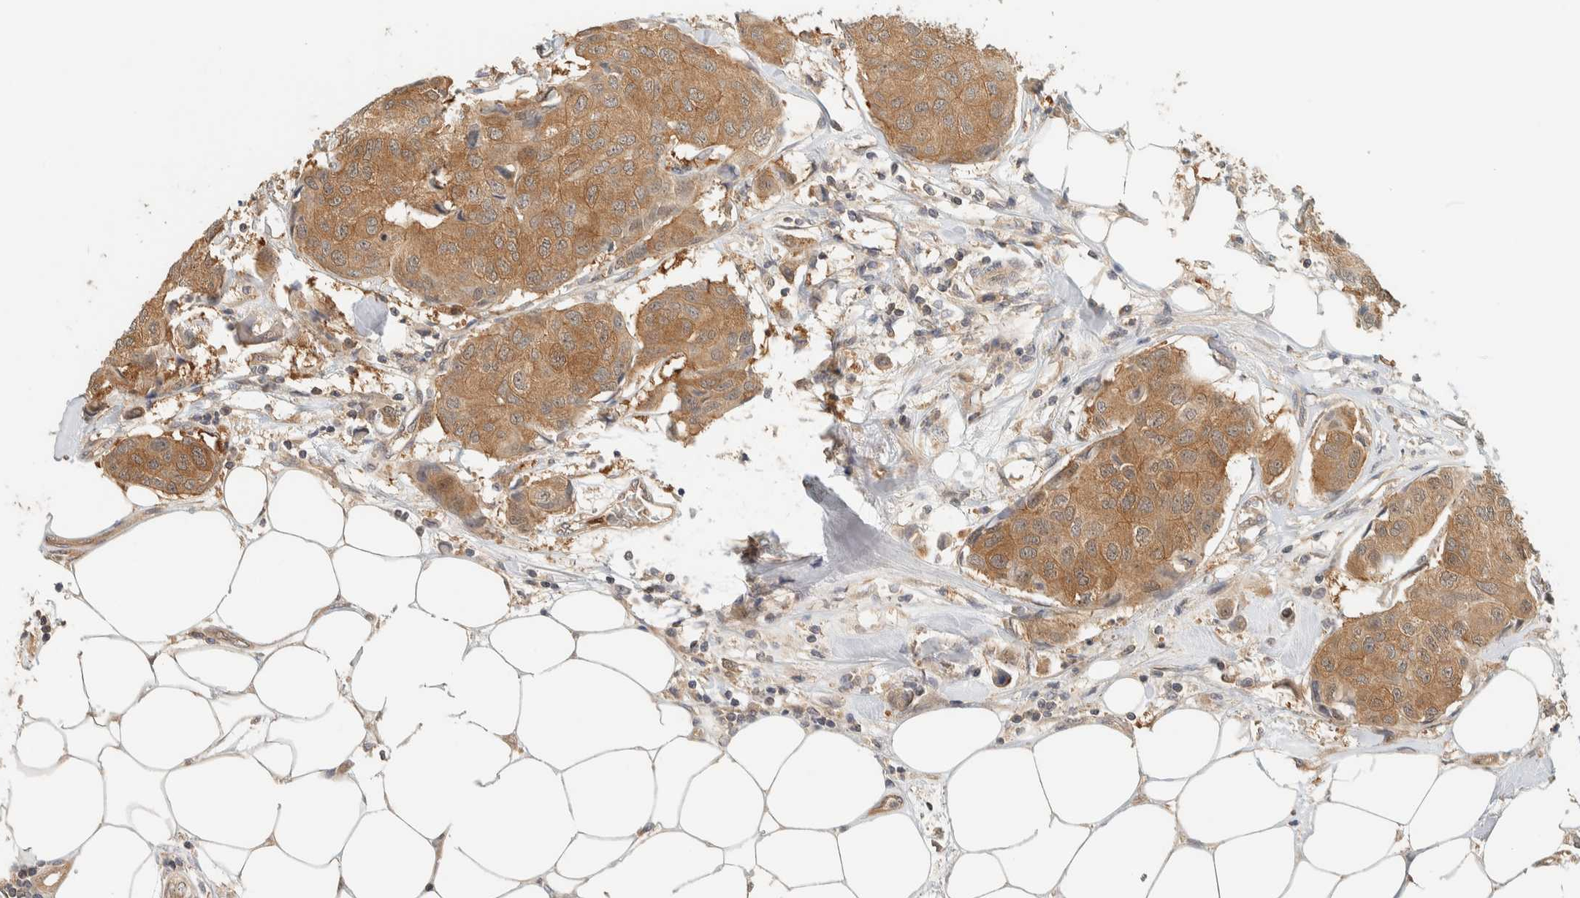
{"staining": {"intensity": "moderate", "quantity": ">75%", "location": "cytoplasmic/membranous"}, "tissue": "breast cancer", "cell_type": "Tumor cells", "image_type": "cancer", "snomed": [{"axis": "morphology", "description": "Duct carcinoma"}, {"axis": "topography", "description": "Breast"}], "caption": "An immunohistochemistry image of tumor tissue is shown. Protein staining in brown highlights moderate cytoplasmic/membranous positivity in breast invasive ductal carcinoma within tumor cells.", "gene": "ADSS2", "patient": {"sex": "female", "age": 80}}